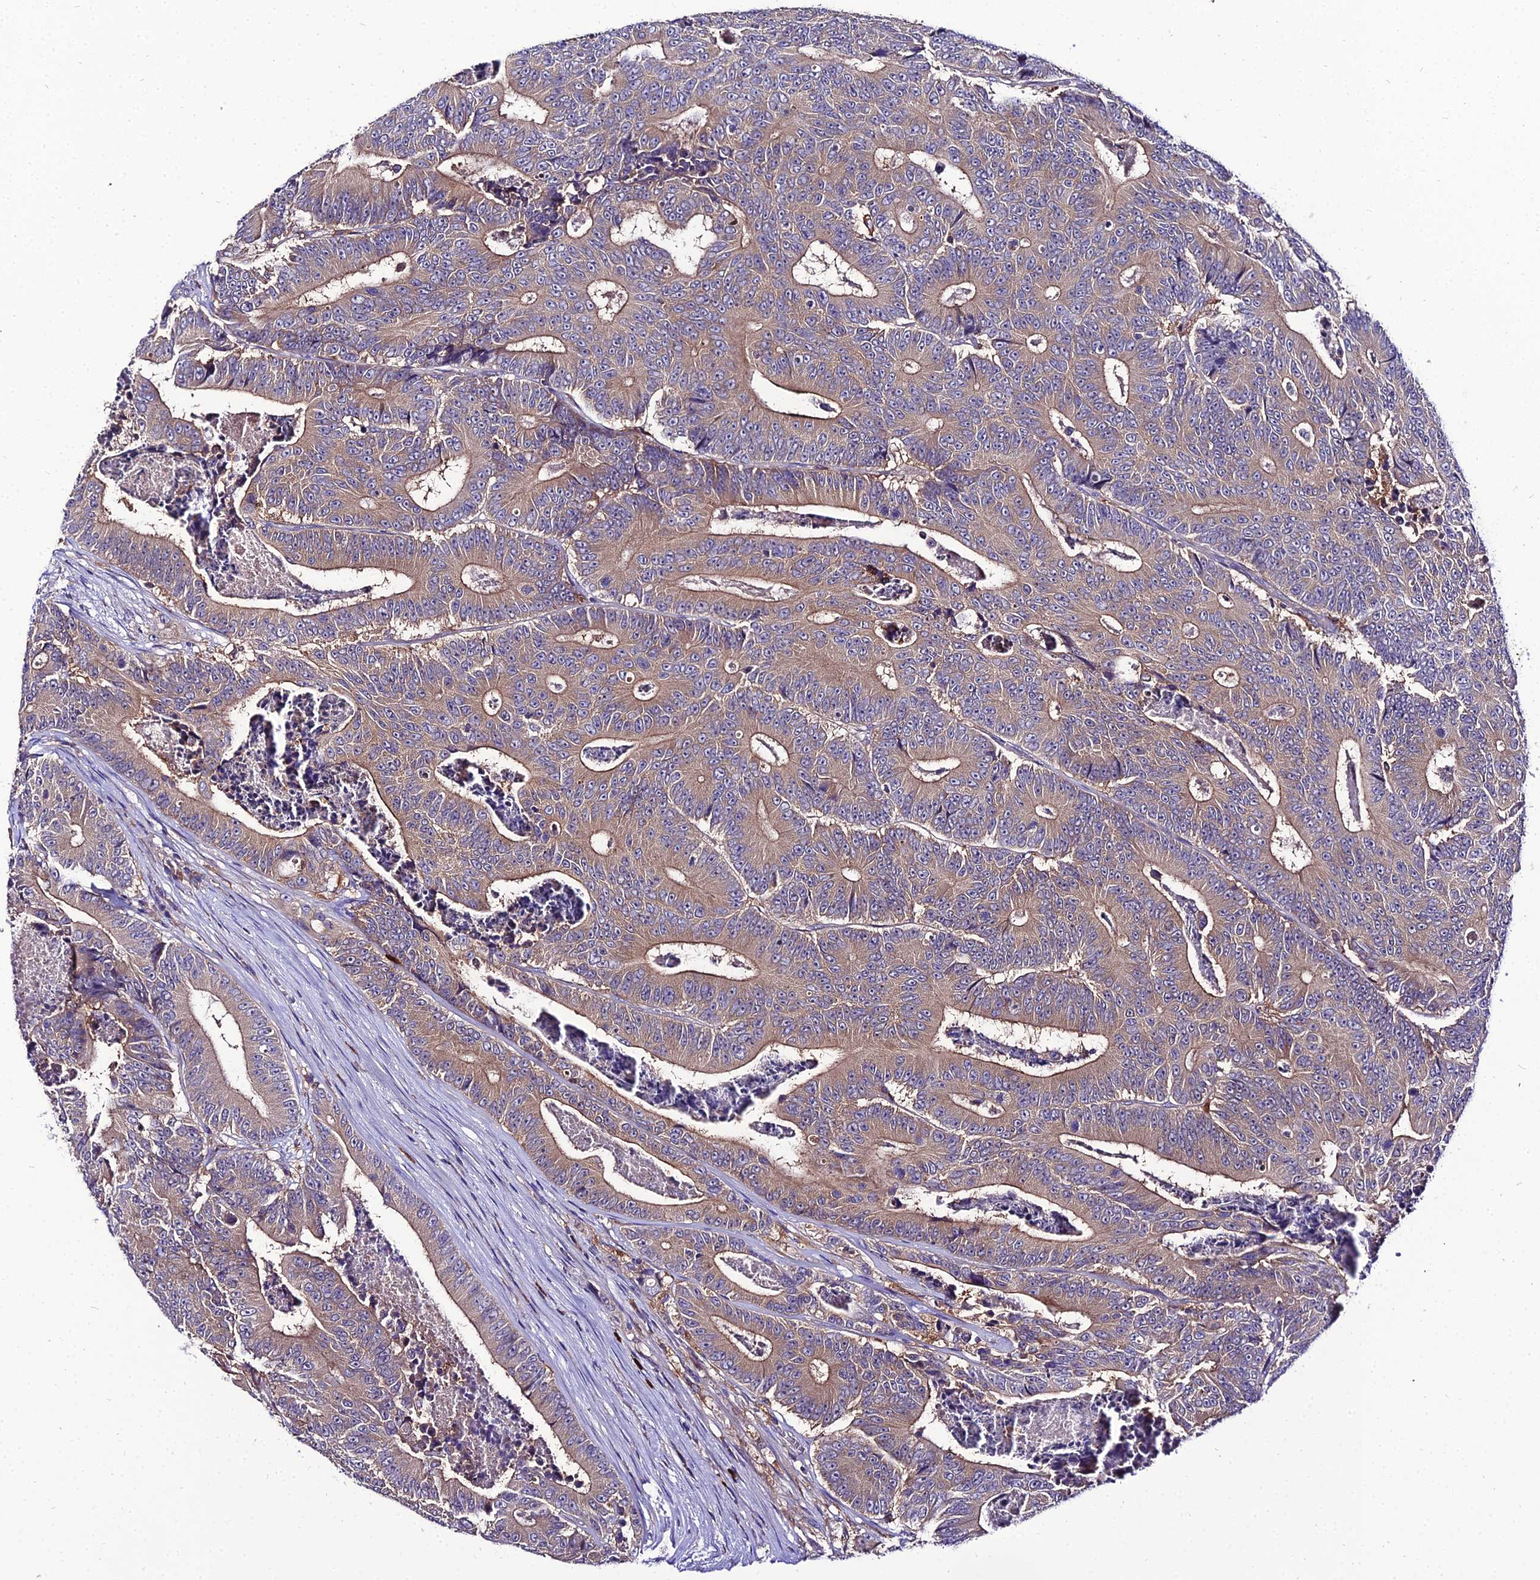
{"staining": {"intensity": "moderate", "quantity": "25%-75%", "location": "cytoplasmic/membranous"}, "tissue": "colorectal cancer", "cell_type": "Tumor cells", "image_type": "cancer", "snomed": [{"axis": "morphology", "description": "Adenocarcinoma, NOS"}, {"axis": "topography", "description": "Colon"}], "caption": "Protein staining of adenocarcinoma (colorectal) tissue displays moderate cytoplasmic/membranous staining in about 25%-75% of tumor cells.", "gene": "C2orf69", "patient": {"sex": "male", "age": 83}}